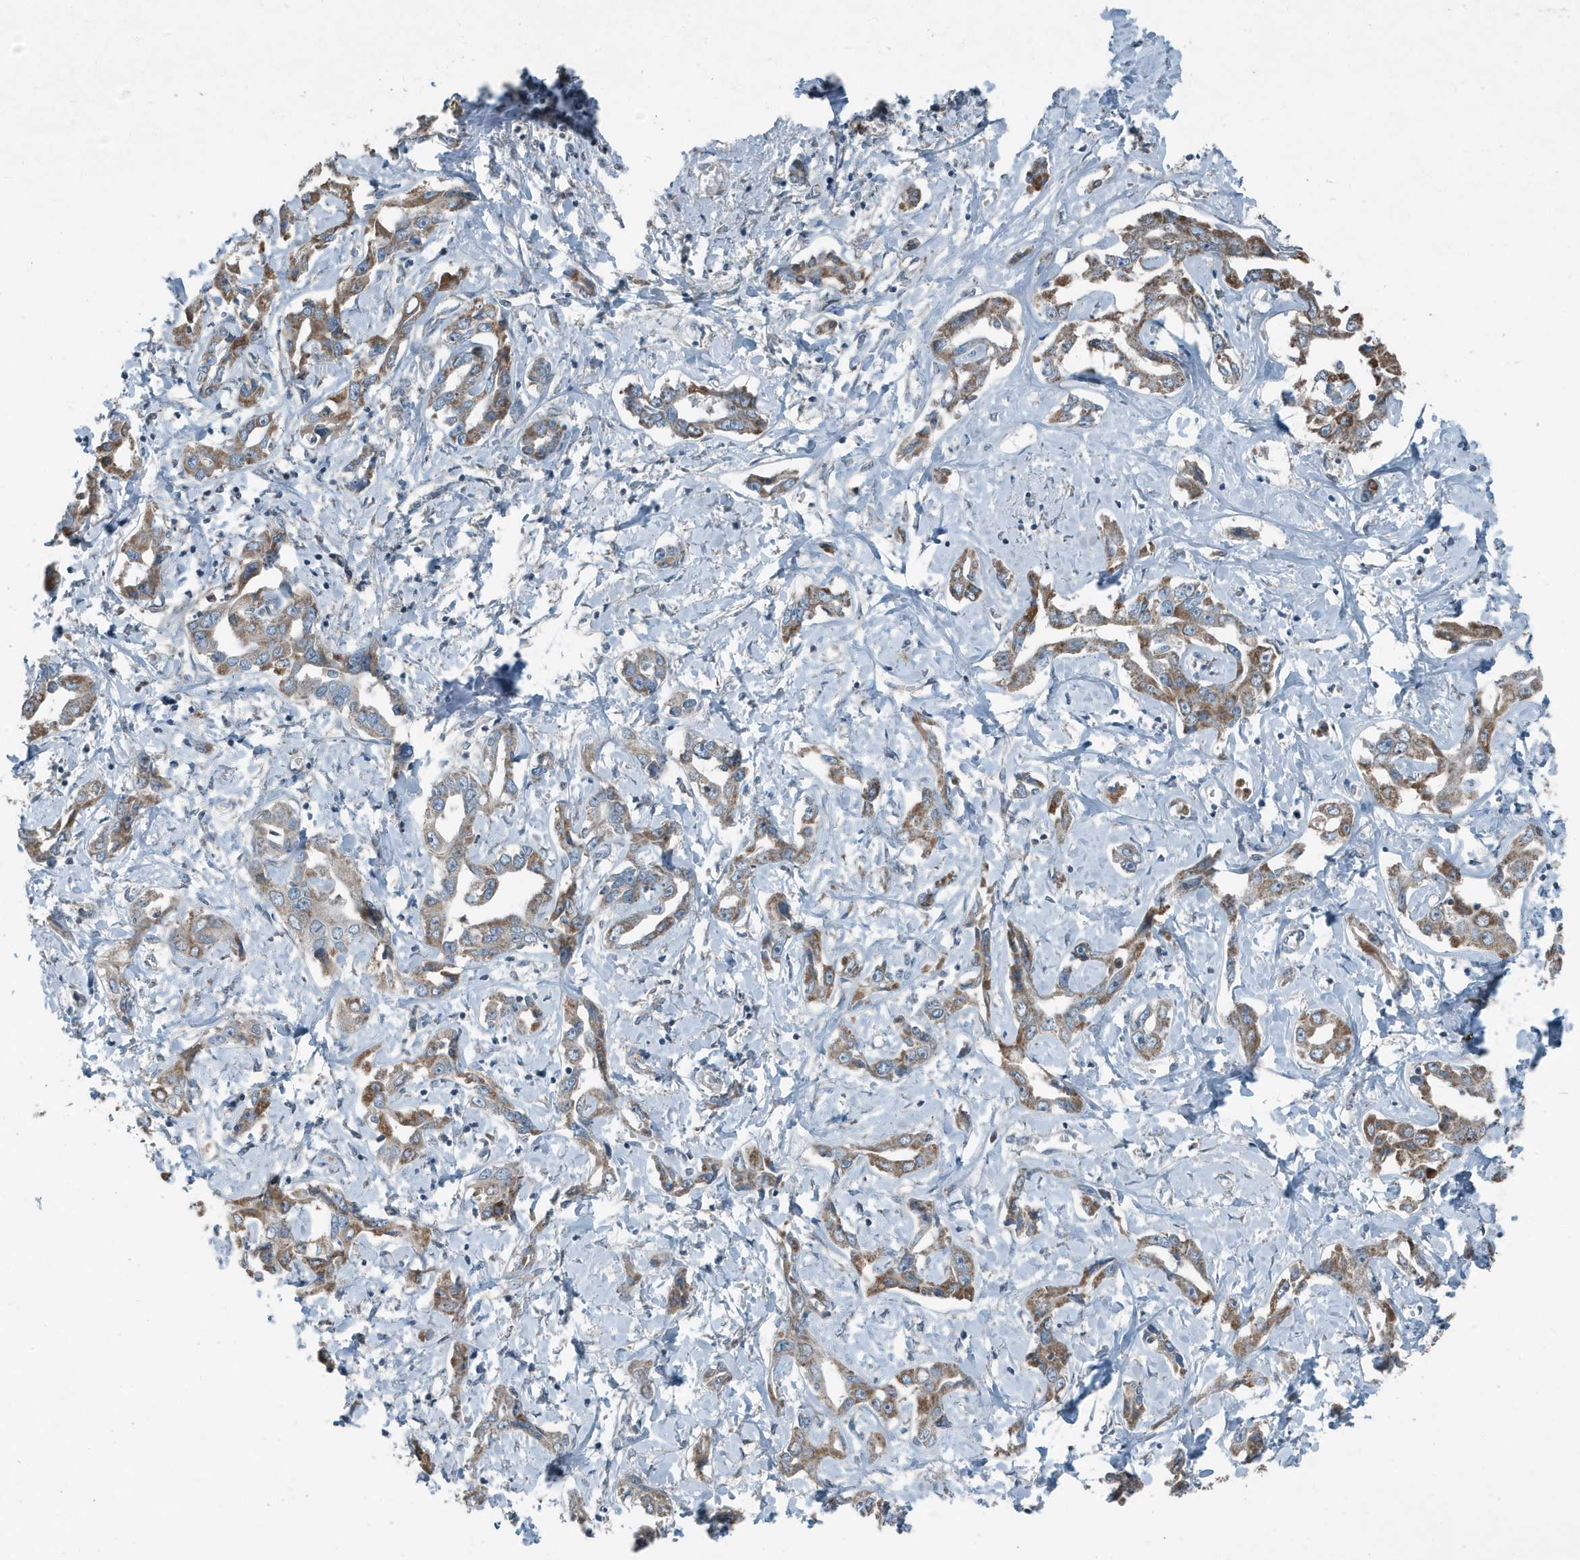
{"staining": {"intensity": "moderate", "quantity": ">75%", "location": "cytoplasmic/membranous"}, "tissue": "liver cancer", "cell_type": "Tumor cells", "image_type": "cancer", "snomed": [{"axis": "morphology", "description": "Cholangiocarcinoma"}, {"axis": "topography", "description": "Liver"}], "caption": "Moderate cytoplasmic/membranous staining is identified in approximately >75% of tumor cells in liver cancer (cholangiocarcinoma). Immunohistochemistry stains the protein in brown and the nuclei are stained blue.", "gene": "MT-CYB", "patient": {"sex": "male", "age": 59}}